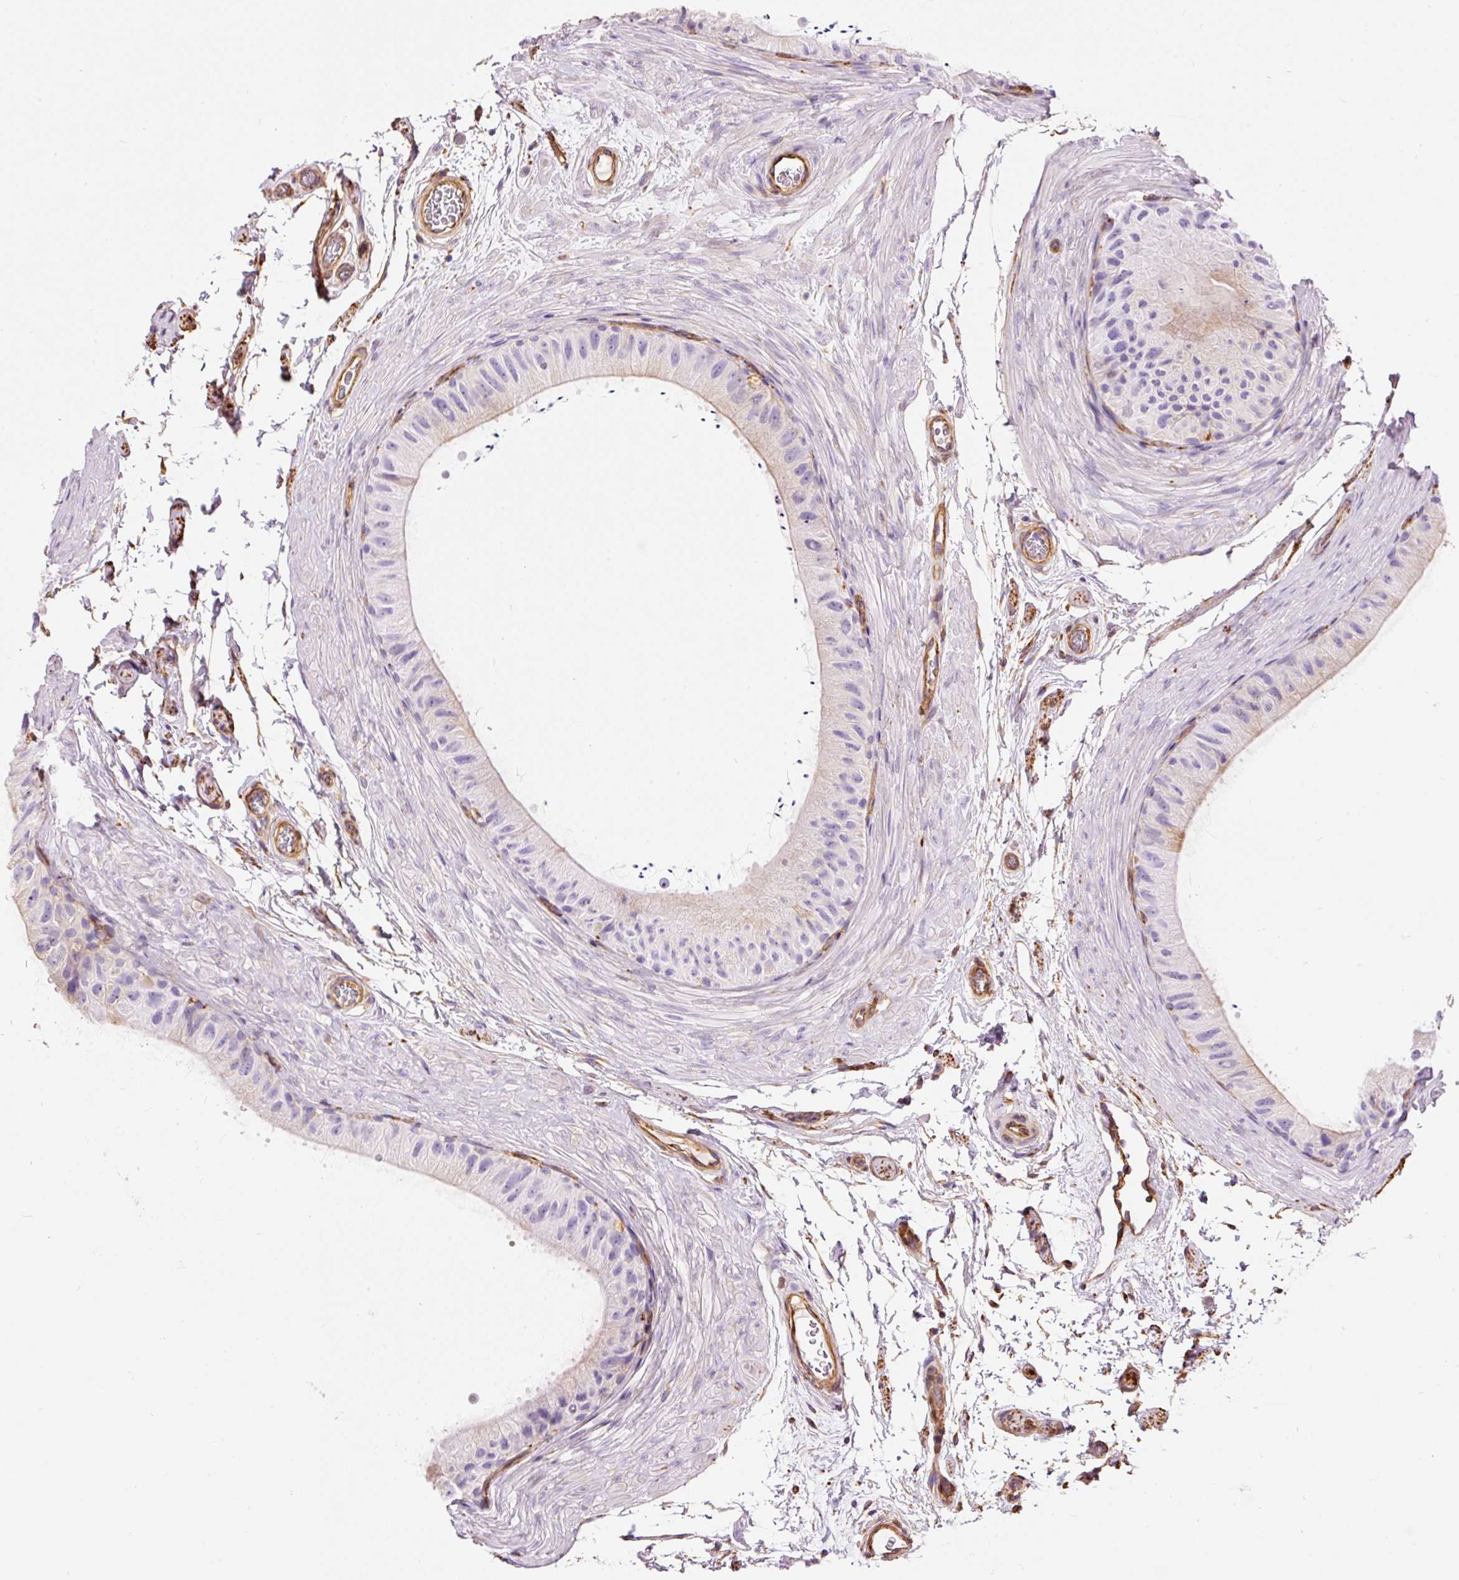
{"staining": {"intensity": "moderate", "quantity": "<25%", "location": "cytoplasmic/membranous"}, "tissue": "epididymis", "cell_type": "Glandular cells", "image_type": "normal", "snomed": [{"axis": "morphology", "description": "Normal tissue, NOS"}, {"axis": "topography", "description": "Epididymis"}], "caption": "Immunohistochemistry (IHC) micrograph of benign epididymis stained for a protein (brown), which demonstrates low levels of moderate cytoplasmic/membranous positivity in approximately <25% of glandular cells.", "gene": "ENSG00000249624", "patient": {"sex": "male", "age": 55}}